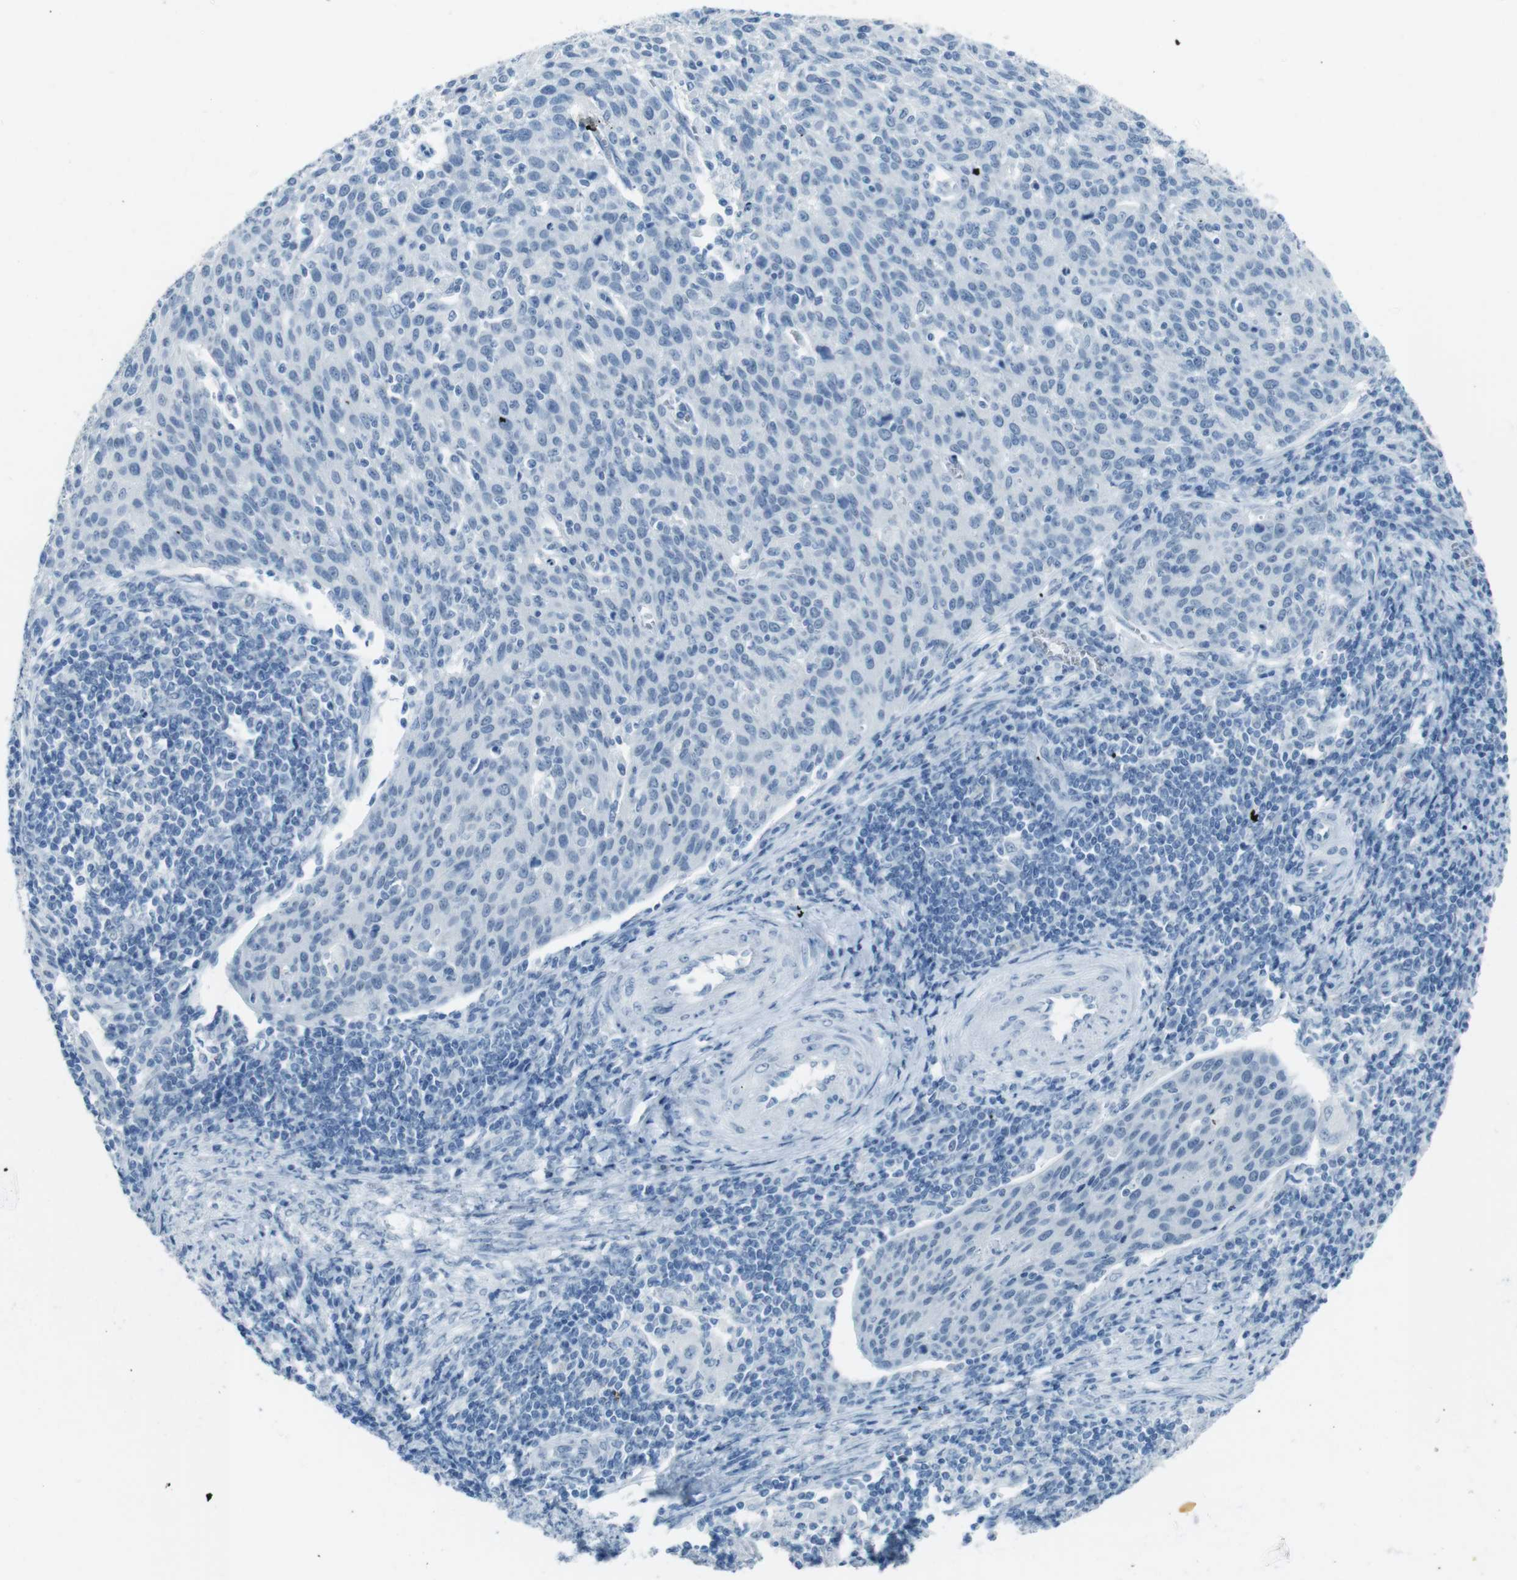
{"staining": {"intensity": "negative", "quantity": "none", "location": "none"}, "tissue": "cervical cancer", "cell_type": "Tumor cells", "image_type": "cancer", "snomed": [{"axis": "morphology", "description": "Squamous cell carcinoma, NOS"}, {"axis": "topography", "description": "Cervix"}], "caption": "The histopathology image reveals no significant staining in tumor cells of cervical squamous cell carcinoma.", "gene": "TMEM207", "patient": {"sex": "female", "age": 38}}